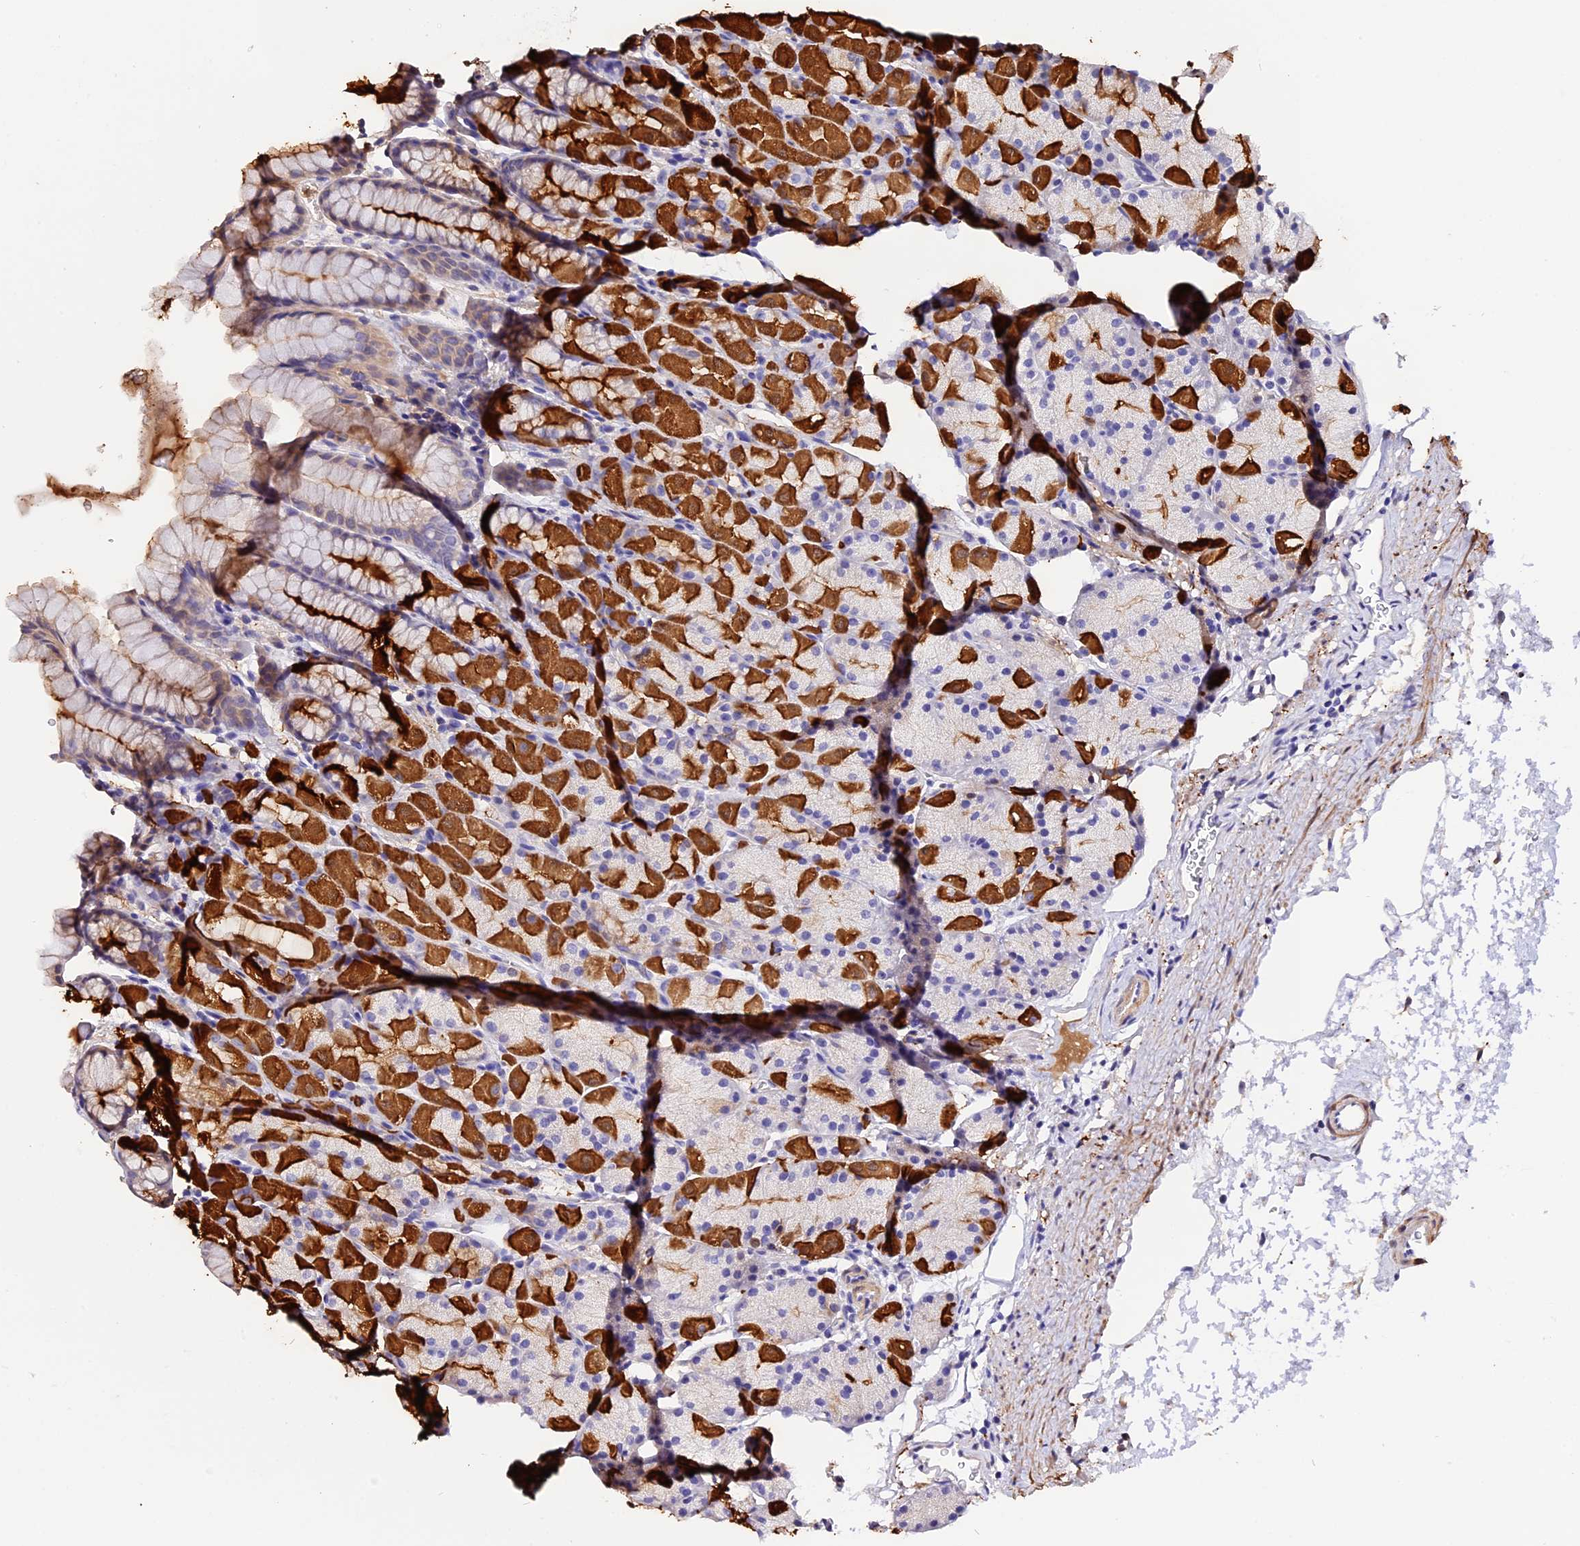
{"staining": {"intensity": "strong", "quantity": "25%-75%", "location": "cytoplasmic/membranous"}, "tissue": "stomach", "cell_type": "Glandular cells", "image_type": "normal", "snomed": [{"axis": "morphology", "description": "Normal tissue, NOS"}, {"axis": "topography", "description": "Stomach, upper"}, {"axis": "topography", "description": "Stomach"}], "caption": "An immunohistochemistry histopathology image of benign tissue is shown. Protein staining in brown highlights strong cytoplasmic/membranous positivity in stomach within glandular cells. (DAB = brown stain, brightfield microscopy at high magnification).", "gene": "MAP3K7CL", "patient": {"sex": "male", "age": 47}}